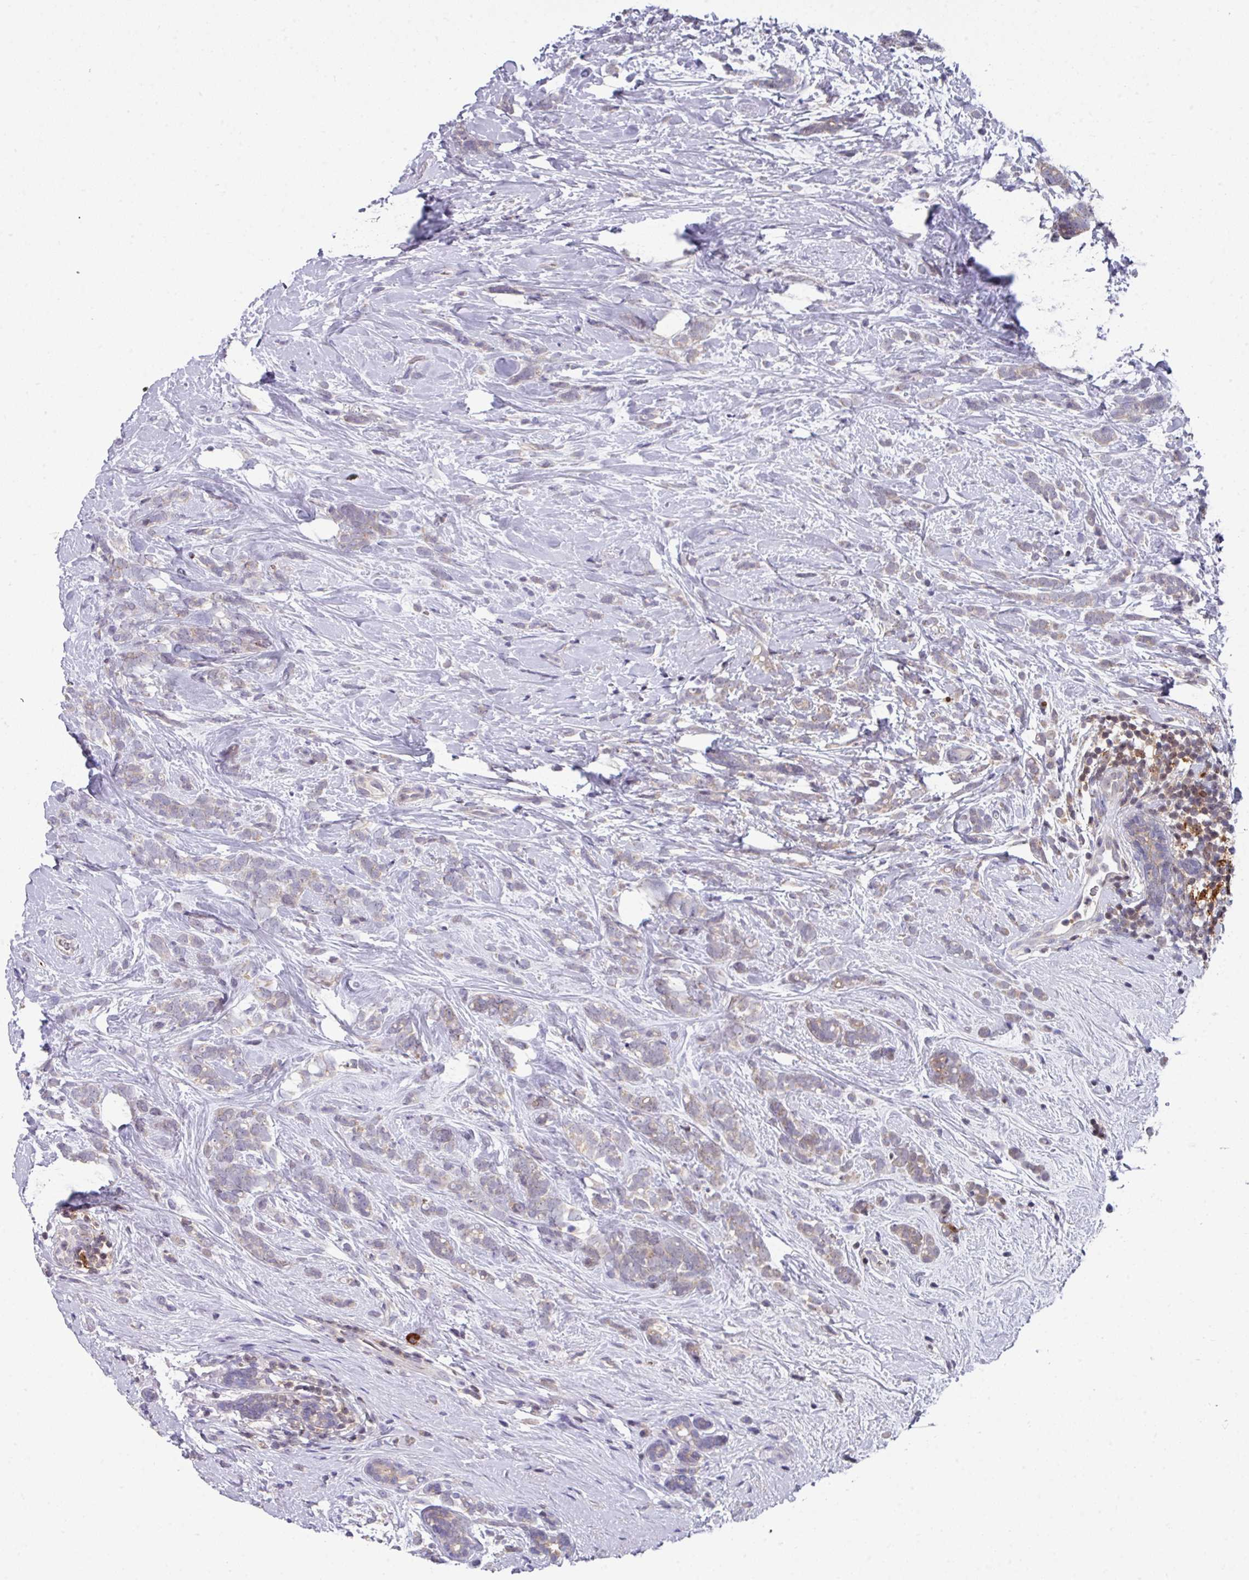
{"staining": {"intensity": "weak", "quantity": ">75%", "location": "cytoplasmic/membranous"}, "tissue": "breast cancer", "cell_type": "Tumor cells", "image_type": "cancer", "snomed": [{"axis": "morphology", "description": "Lobular carcinoma"}, {"axis": "topography", "description": "Breast"}], "caption": "Tumor cells show low levels of weak cytoplasmic/membranous staining in approximately >75% of cells in human lobular carcinoma (breast). The protein of interest is stained brown, and the nuclei are stained in blue (DAB IHC with brightfield microscopy, high magnification).", "gene": "DCAF12L2", "patient": {"sex": "female", "age": 58}}